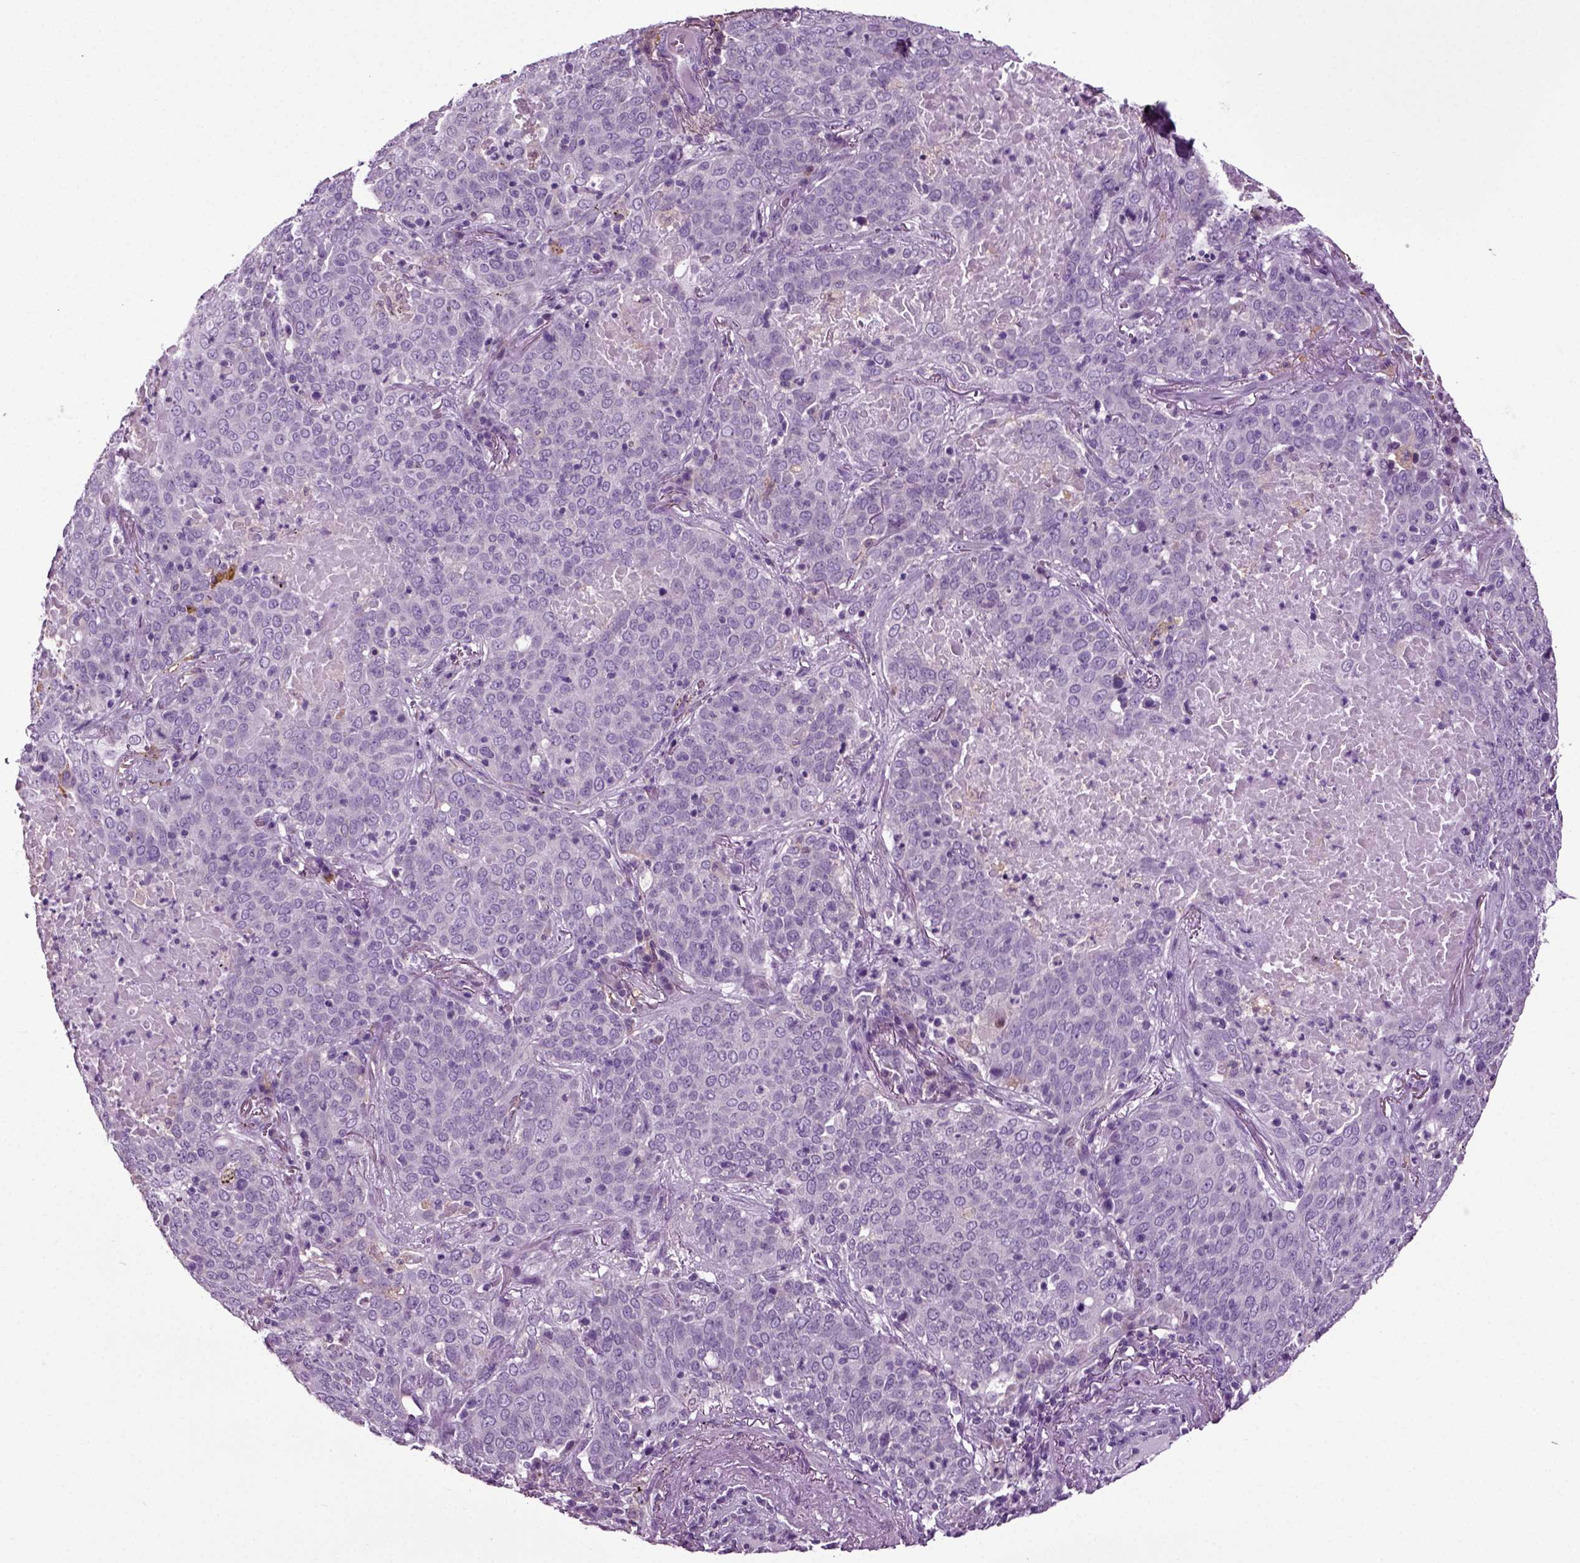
{"staining": {"intensity": "negative", "quantity": "none", "location": "none"}, "tissue": "lung cancer", "cell_type": "Tumor cells", "image_type": "cancer", "snomed": [{"axis": "morphology", "description": "Squamous cell carcinoma, NOS"}, {"axis": "topography", "description": "Lung"}], "caption": "Immunohistochemical staining of human squamous cell carcinoma (lung) shows no significant positivity in tumor cells. The staining was performed using DAB (3,3'-diaminobenzidine) to visualize the protein expression in brown, while the nuclei were stained in blue with hematoxylin (Magnification: 20x).", "gene": "DNAH10", "patient": {"sex": "male", "age": 82}}